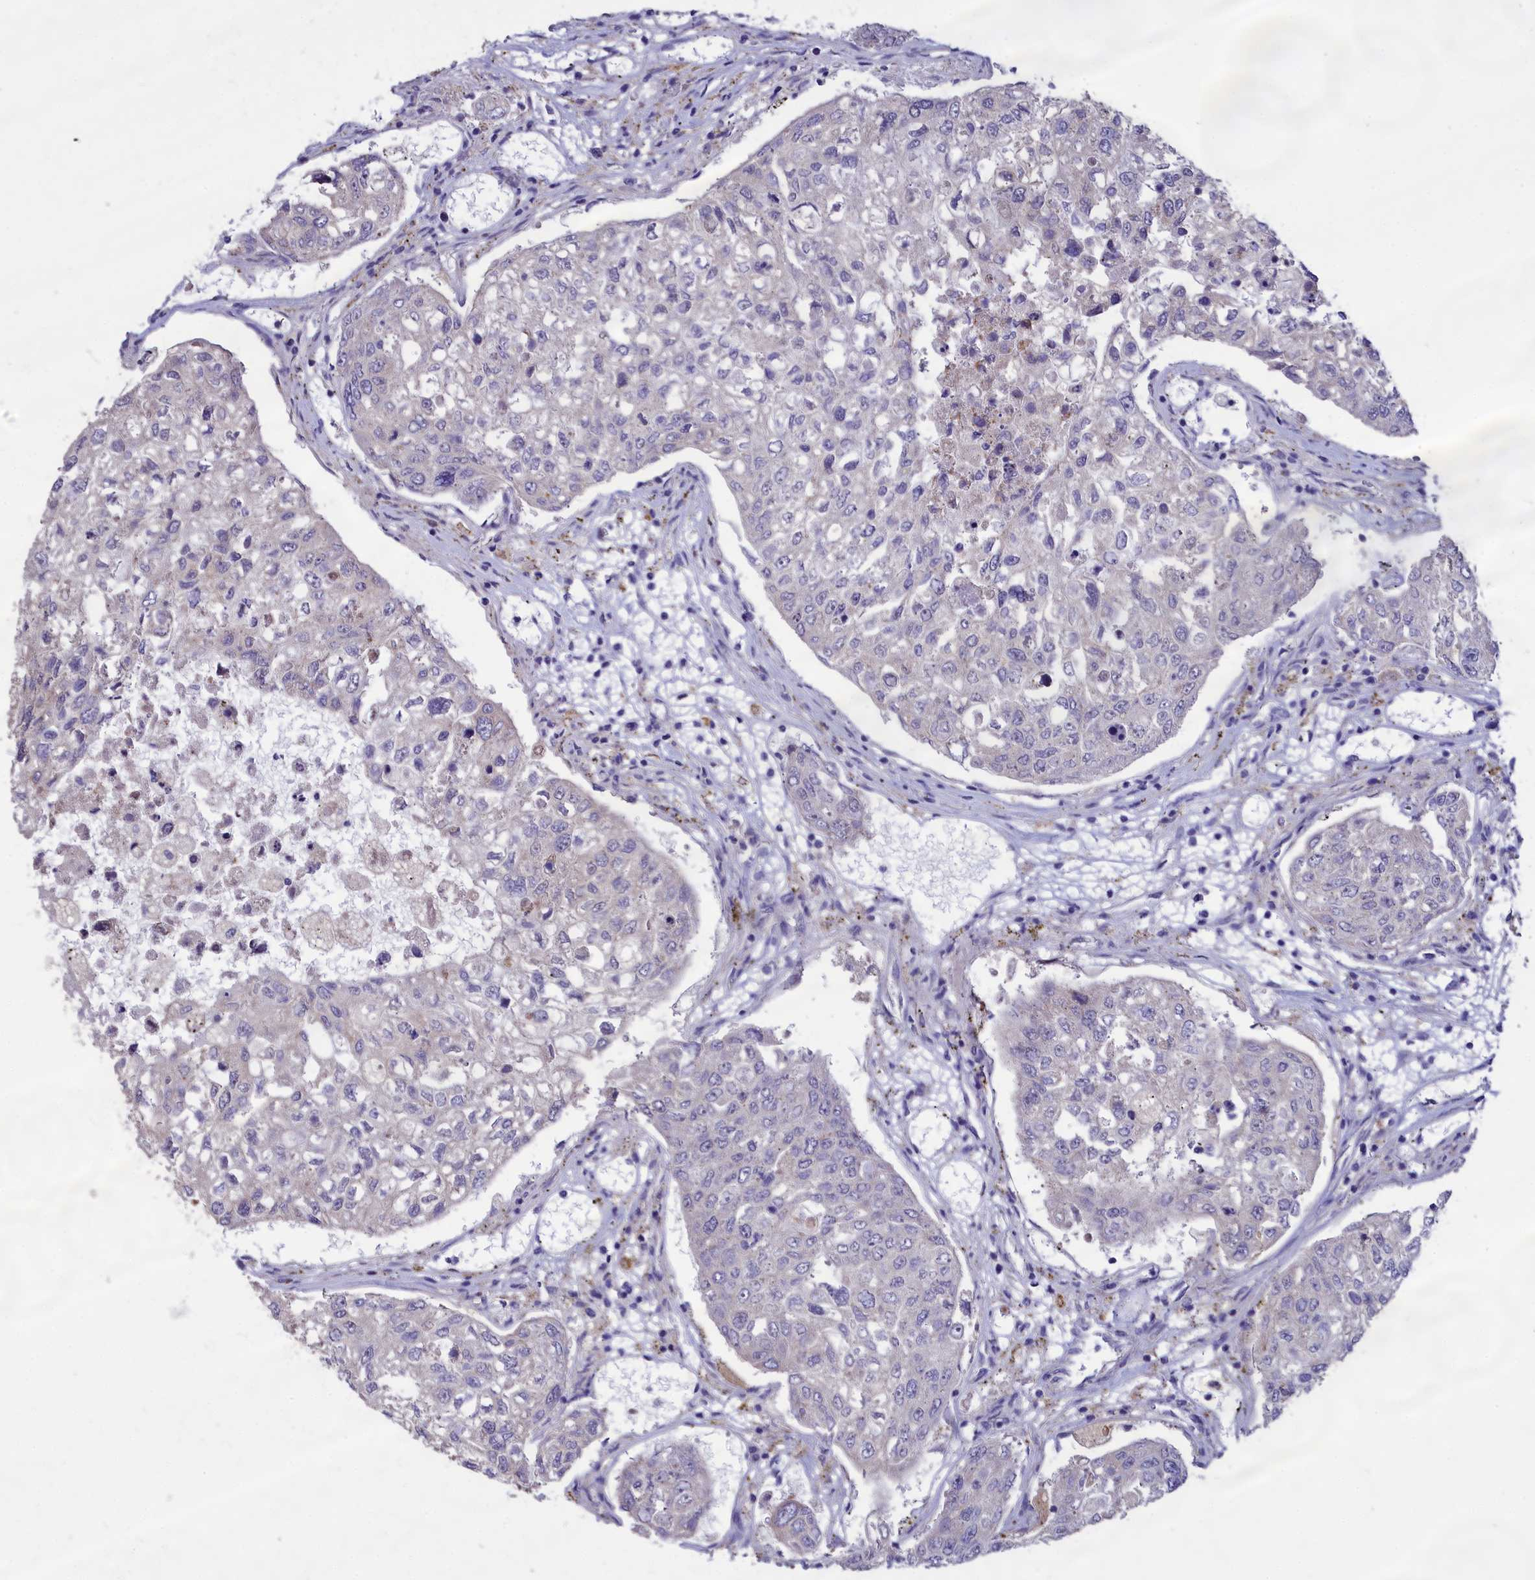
{"staining": {"intensity": "negative", "quantity": "none", "location": "none"}, "tissue": "urothelial cancer", "cell_type": "Tumor cells", "image_type": "cancer", "snomed": [{"axis": "morphology", "description": "Urothelial carcinoma, High grade"}, {"axis": "topography", "description": "Lymph node"}, {"axis": "topography", "description": "Urinary bladder"}], "caption": "High-grade urothelial carcinoma was stained to show a protein in brown. There is no significant staining in tumor cells.", "gene": "CYP2U1", "patient": {"sex": "male", "age": 51}}